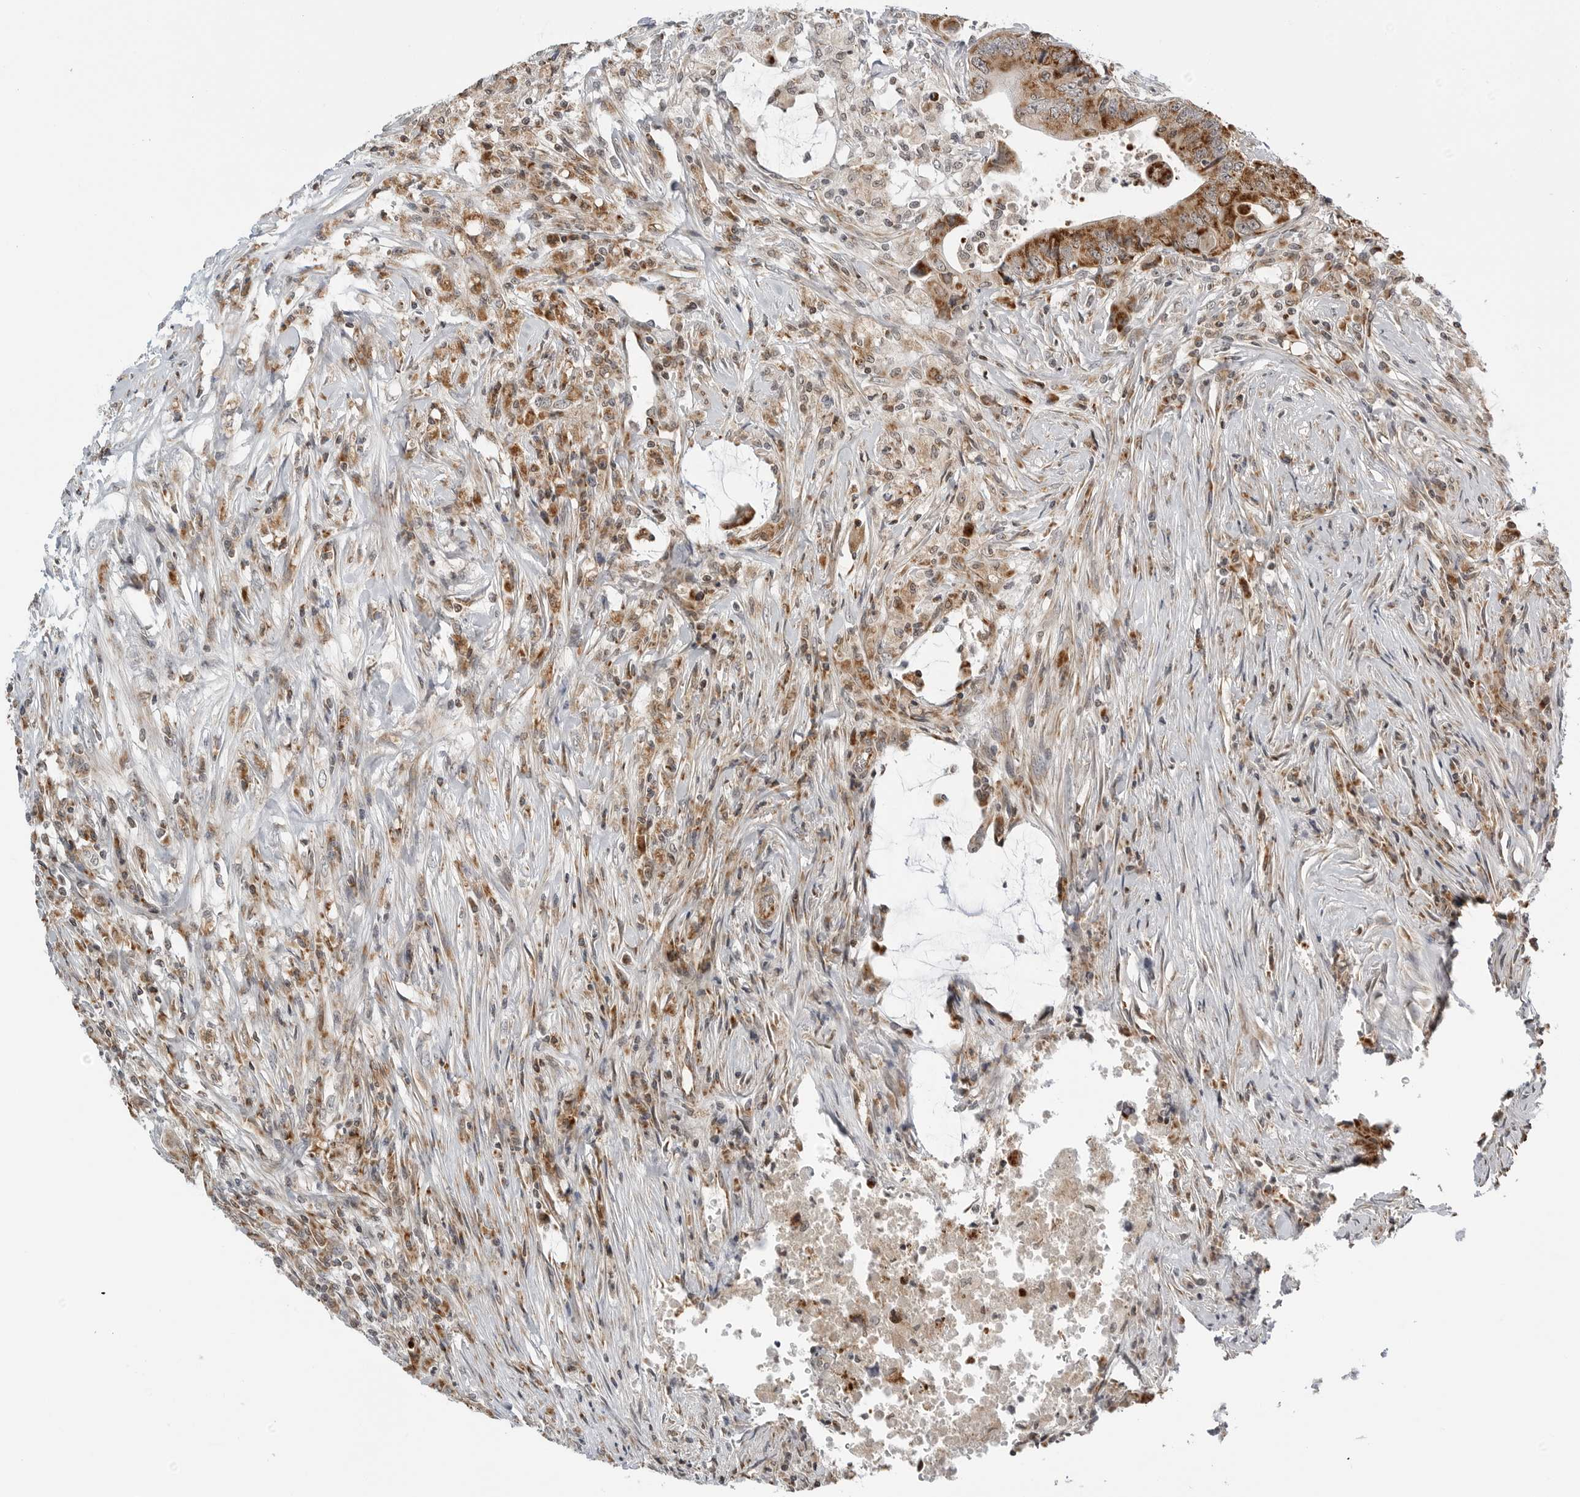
{"staining": {"intensity": "moderate", "quantity": ">75%", "location": "cytoplasmic/membranous"}, "tissue": "colorectal cancer", "cell_type": "Tumor cells", "image_type": "cancer", "snomed": [{"axis": "morphology", "description": "Adenocarcinoma, NOS"}, {"axis": "topography", "description": "Colon"}], "caption": "IHC image of colorectal cancer (adenocarcinoma) stained for a protein (brown), which demonstrates medium levels of moderate cytoplasmic/membranous expression in about >75% of tumor cells.", "gene": "PEX2", "patient": {"sex": "male", "age": 71}}